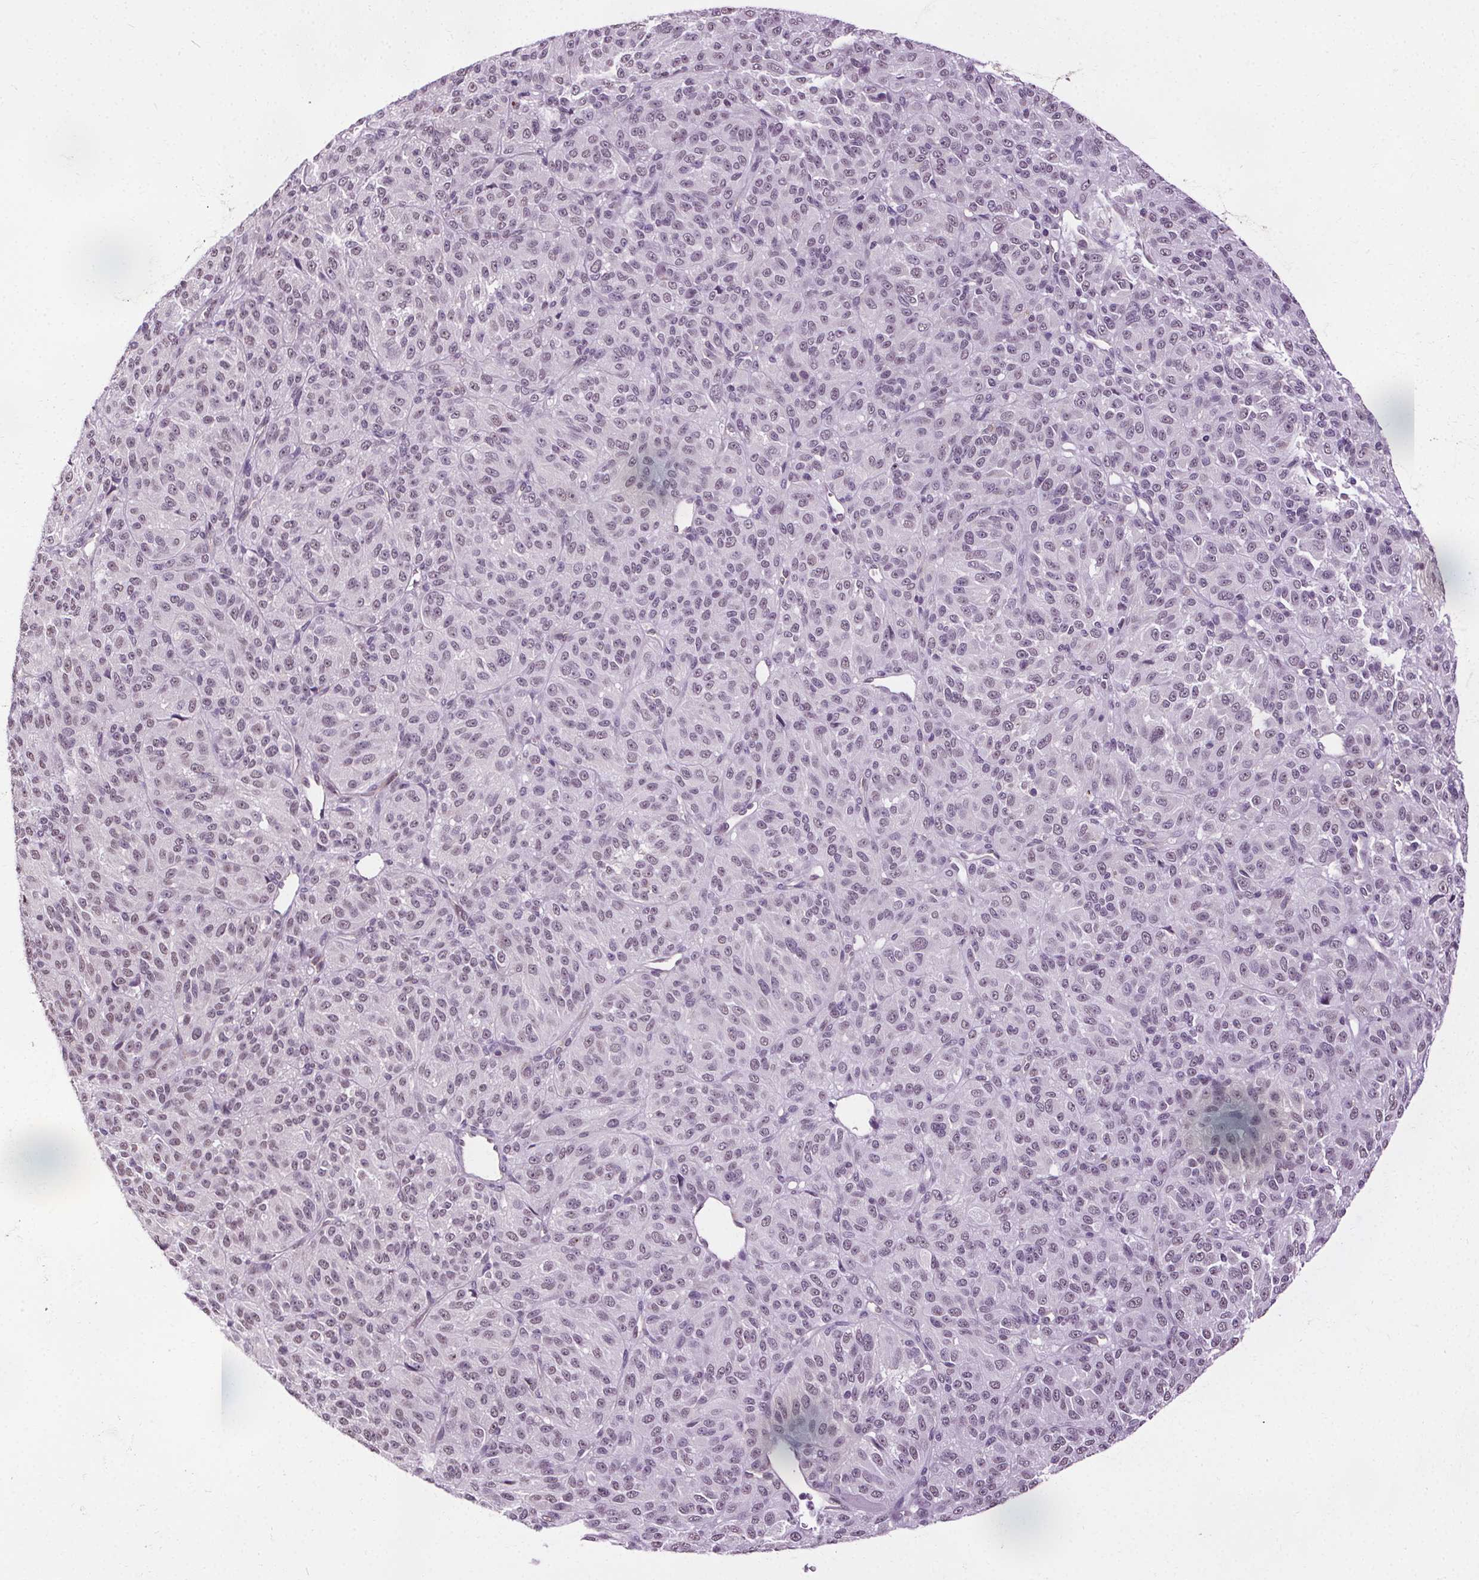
{"staining": {"intensity": "negative", "quantity": "none", "location": "none"}, "tissue": "melanoma", "cell_type": "Tumor cells", "image_type": "cancer", "snomed": [{"axis": "morphology", "description": "Malignant melanoma, Metastatic site"}, {"axis": "topography", "description": "Brain"}], "caption": "Melanoma stained for a protein using IHC shows no staining tumor cells.", "gene": "CEBPA", "patient": {"sex": "female", "age": 56}}